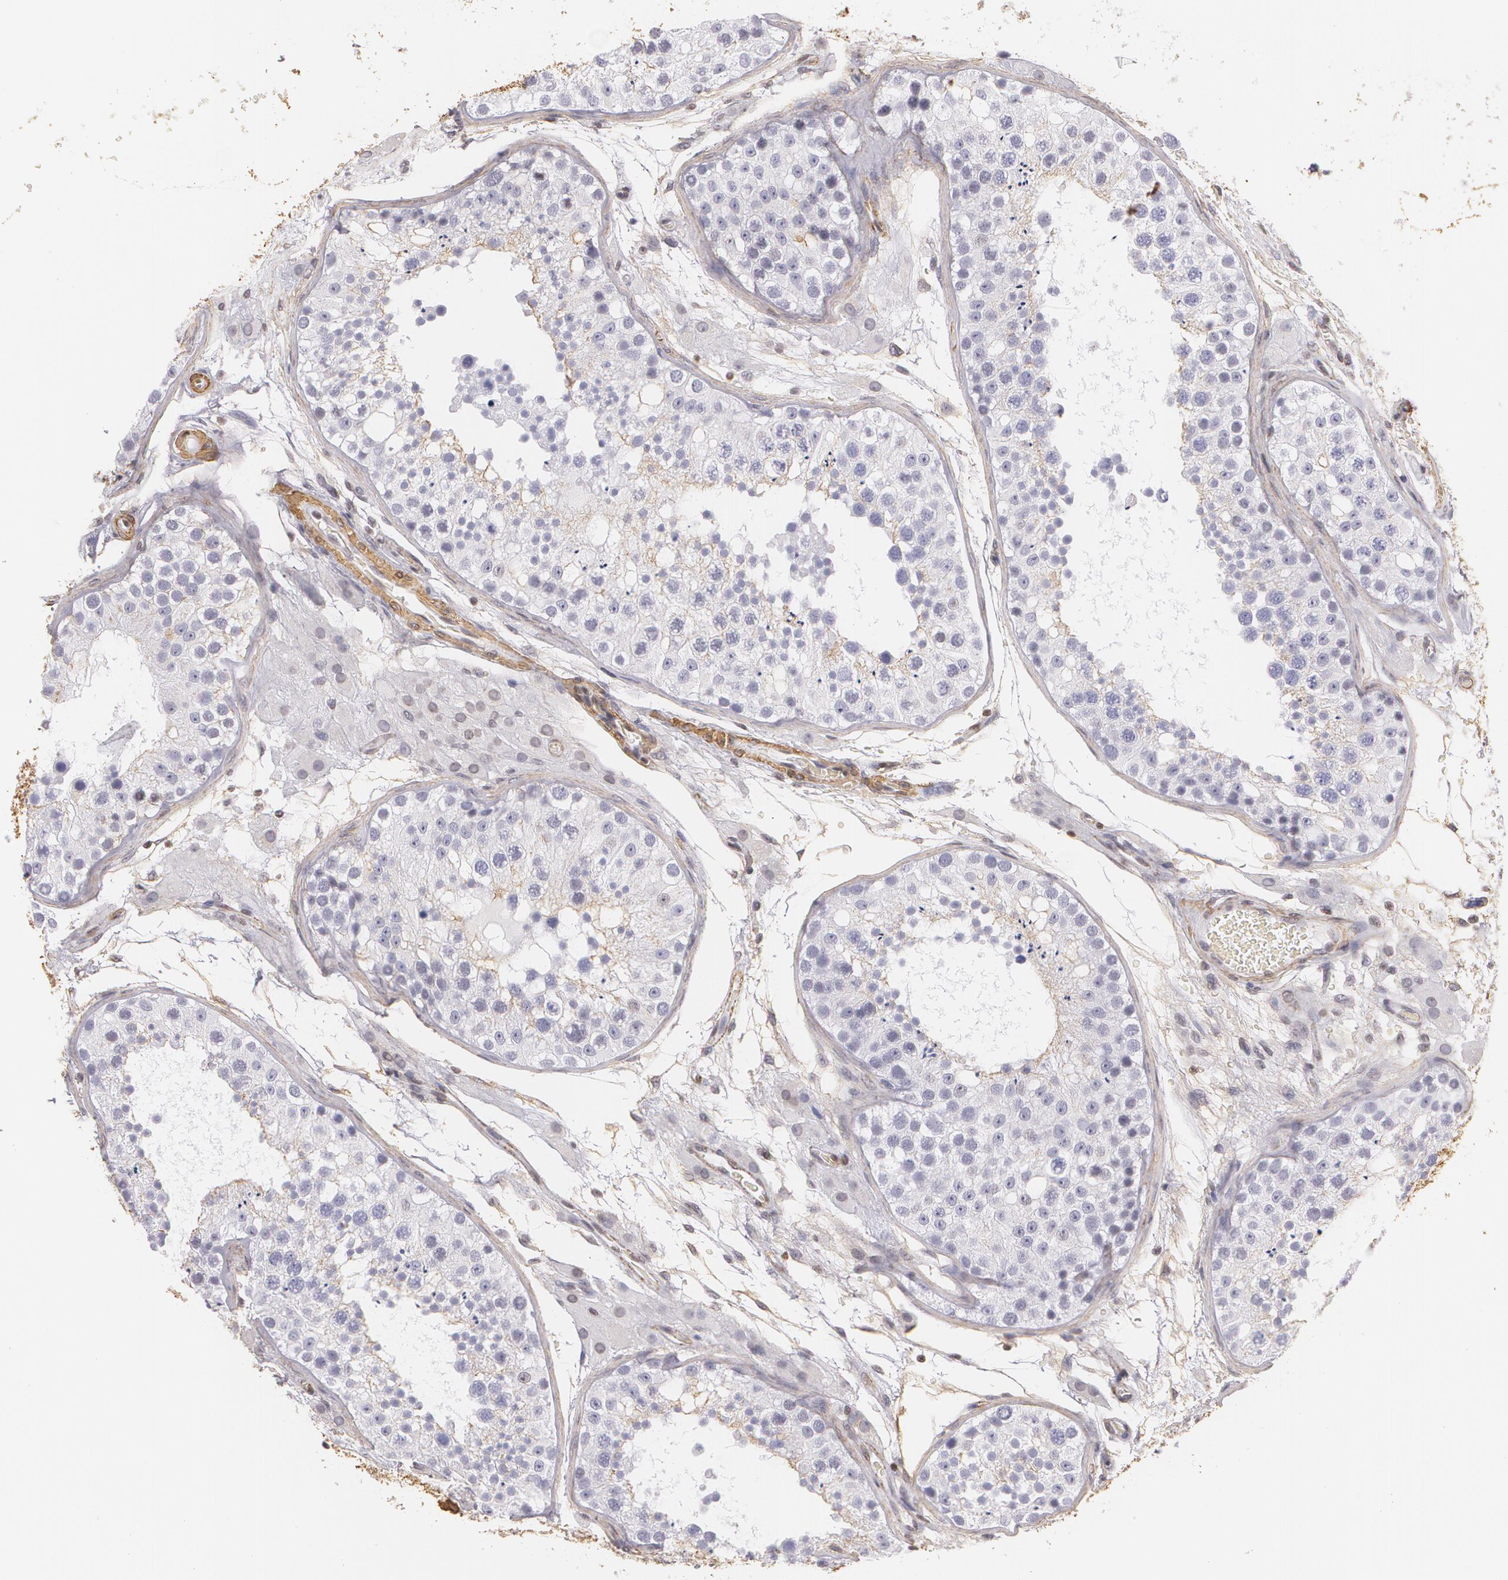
{"staining": {"intensity": "negative", "quantity": "none", "location": "none"}, "tissue": "testis", "cell_type": "Cells in seminiferous ducts", "image_type": "normal", "snomed": [{"axis": "morphology", "description": "Normal tissue, NOS"}, {"axis": "topography", "description": "Testis"}], "caption": "An immunohistochemistry image of benign testis is shown. There is no staining in cells in seminiferous ducts of testis.", "gene": "VAMP1", "patient": {"sex": "male", "age": 26}}